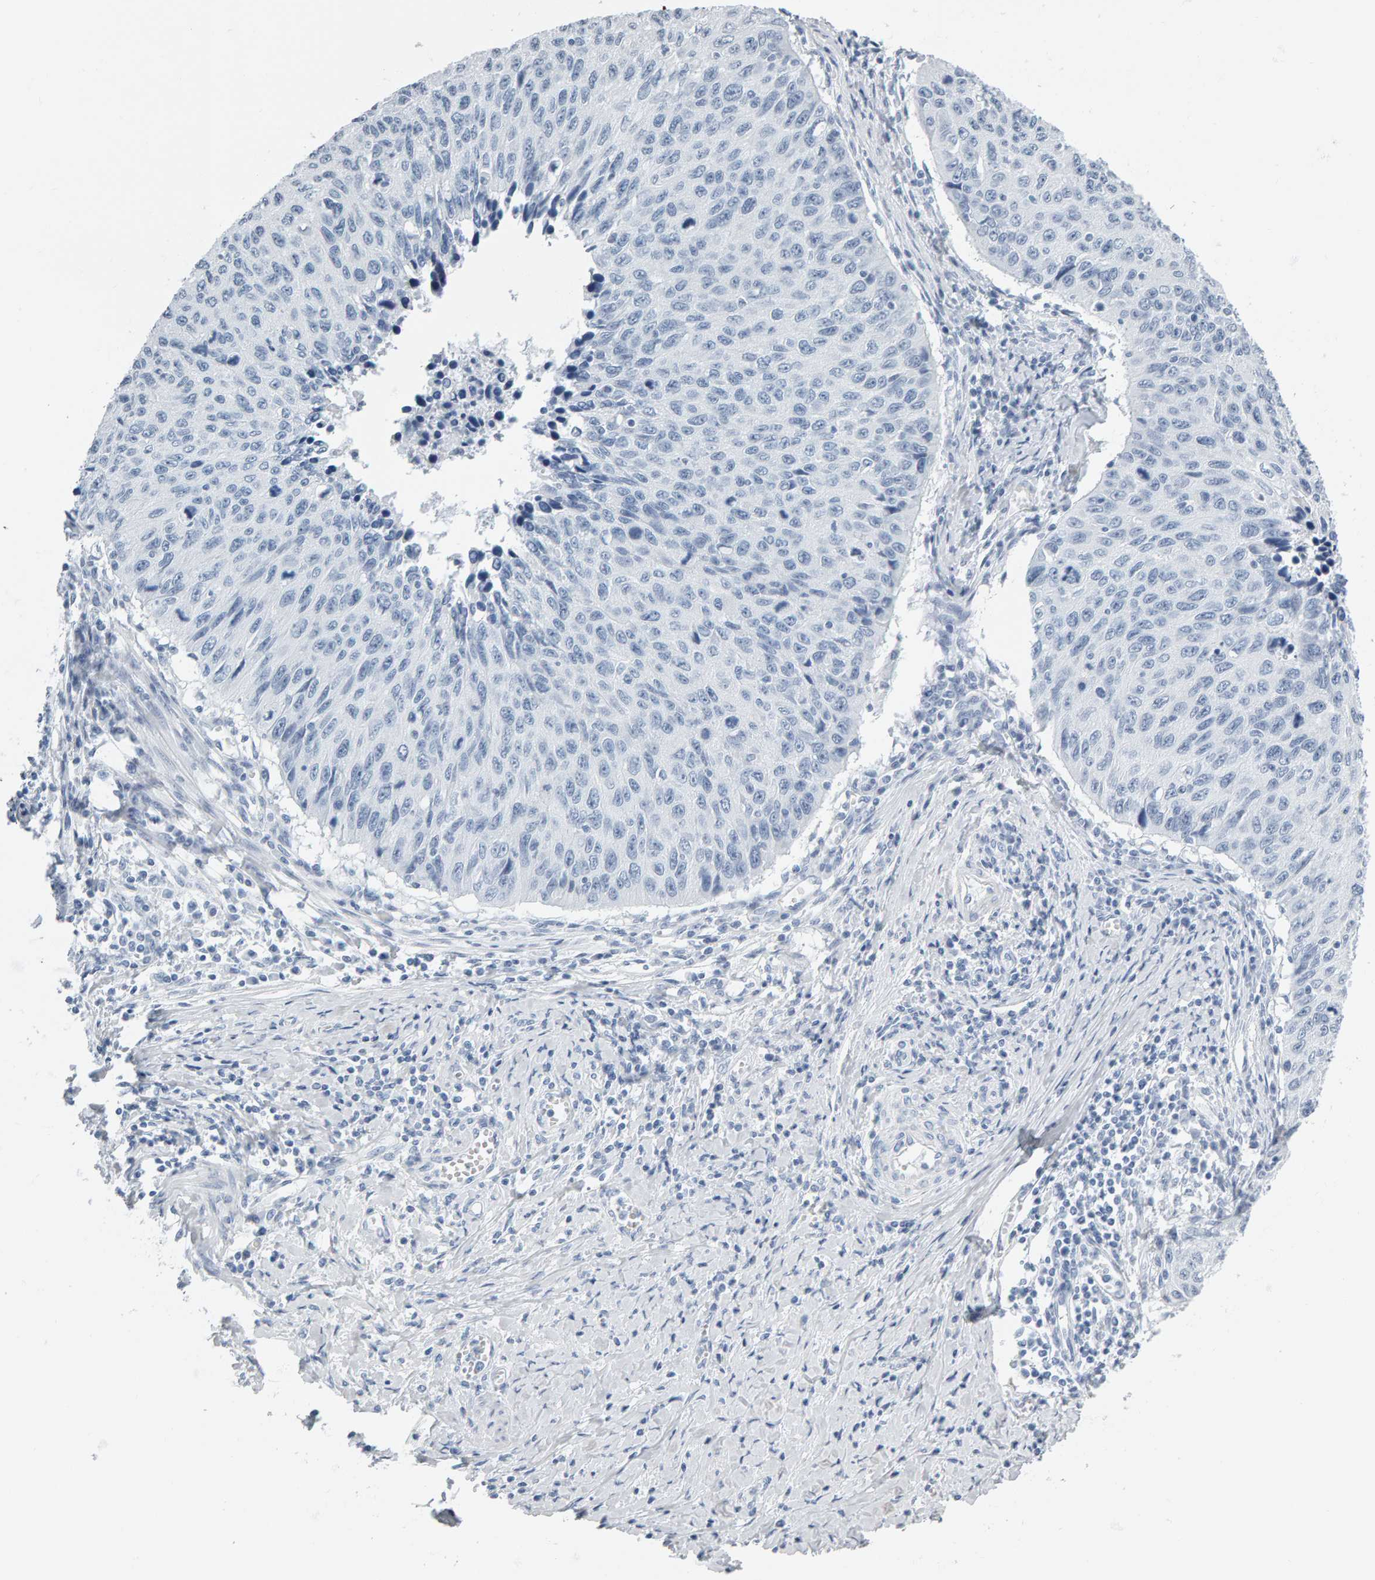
{"staining": {"intensity": "negative", "quantity": "none", "location": "none"}, "tissue": "cervical cancer", "cell_type": "Tumor cells", "image_type": "cancer", "snomed": [{"axis": "morphology", "description": "Squamous cell carcinoma, NOS"}, {"axis": "topography", "description": "Cervix"}], "caption": "The histopathology image shows no staining of tumor cells in cervical cancer.", "gene": "SPACA3", "patient": {"sex": "female", "age": 53}}